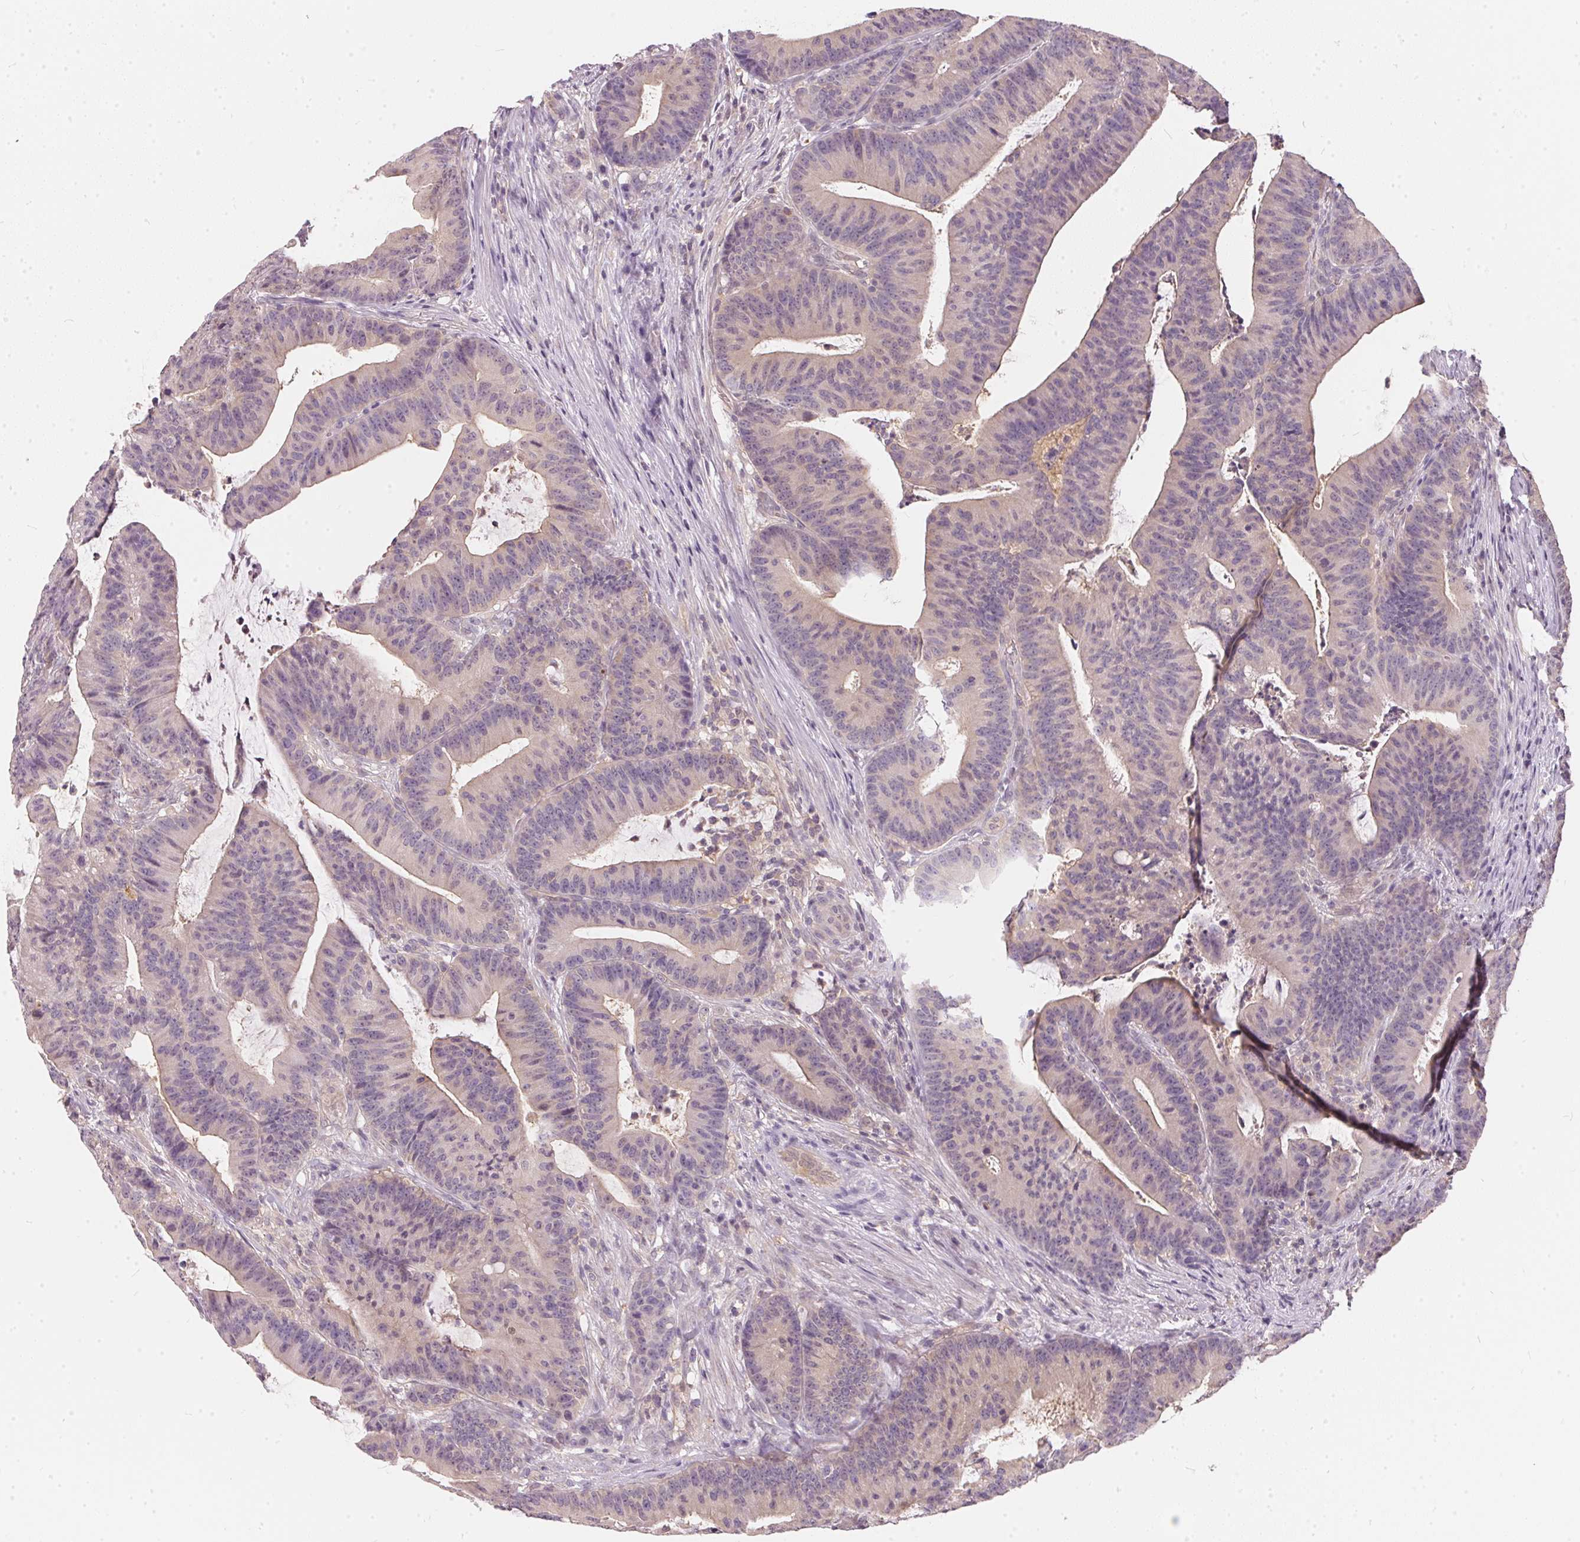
{"staining": {"intensity": "negative", "quantity": "none", "location": "none"}, "tissue": "colorectal cancer", "cell_type": "Tumor cells", "image_type": "cancer", "snomed": [{"axis": "morphology", "description": "Adenocarcinoma, NOS"}, {"axis": "topography", "description": "Colon"}], "caption": "The immunohistochemistry (IHC) photomicrograph has no significant positivity in tumor cells of colorectal adenocarcinoma tissue.", "gene": "BLMH", "patient": {"sex": "female", "age": 78}}